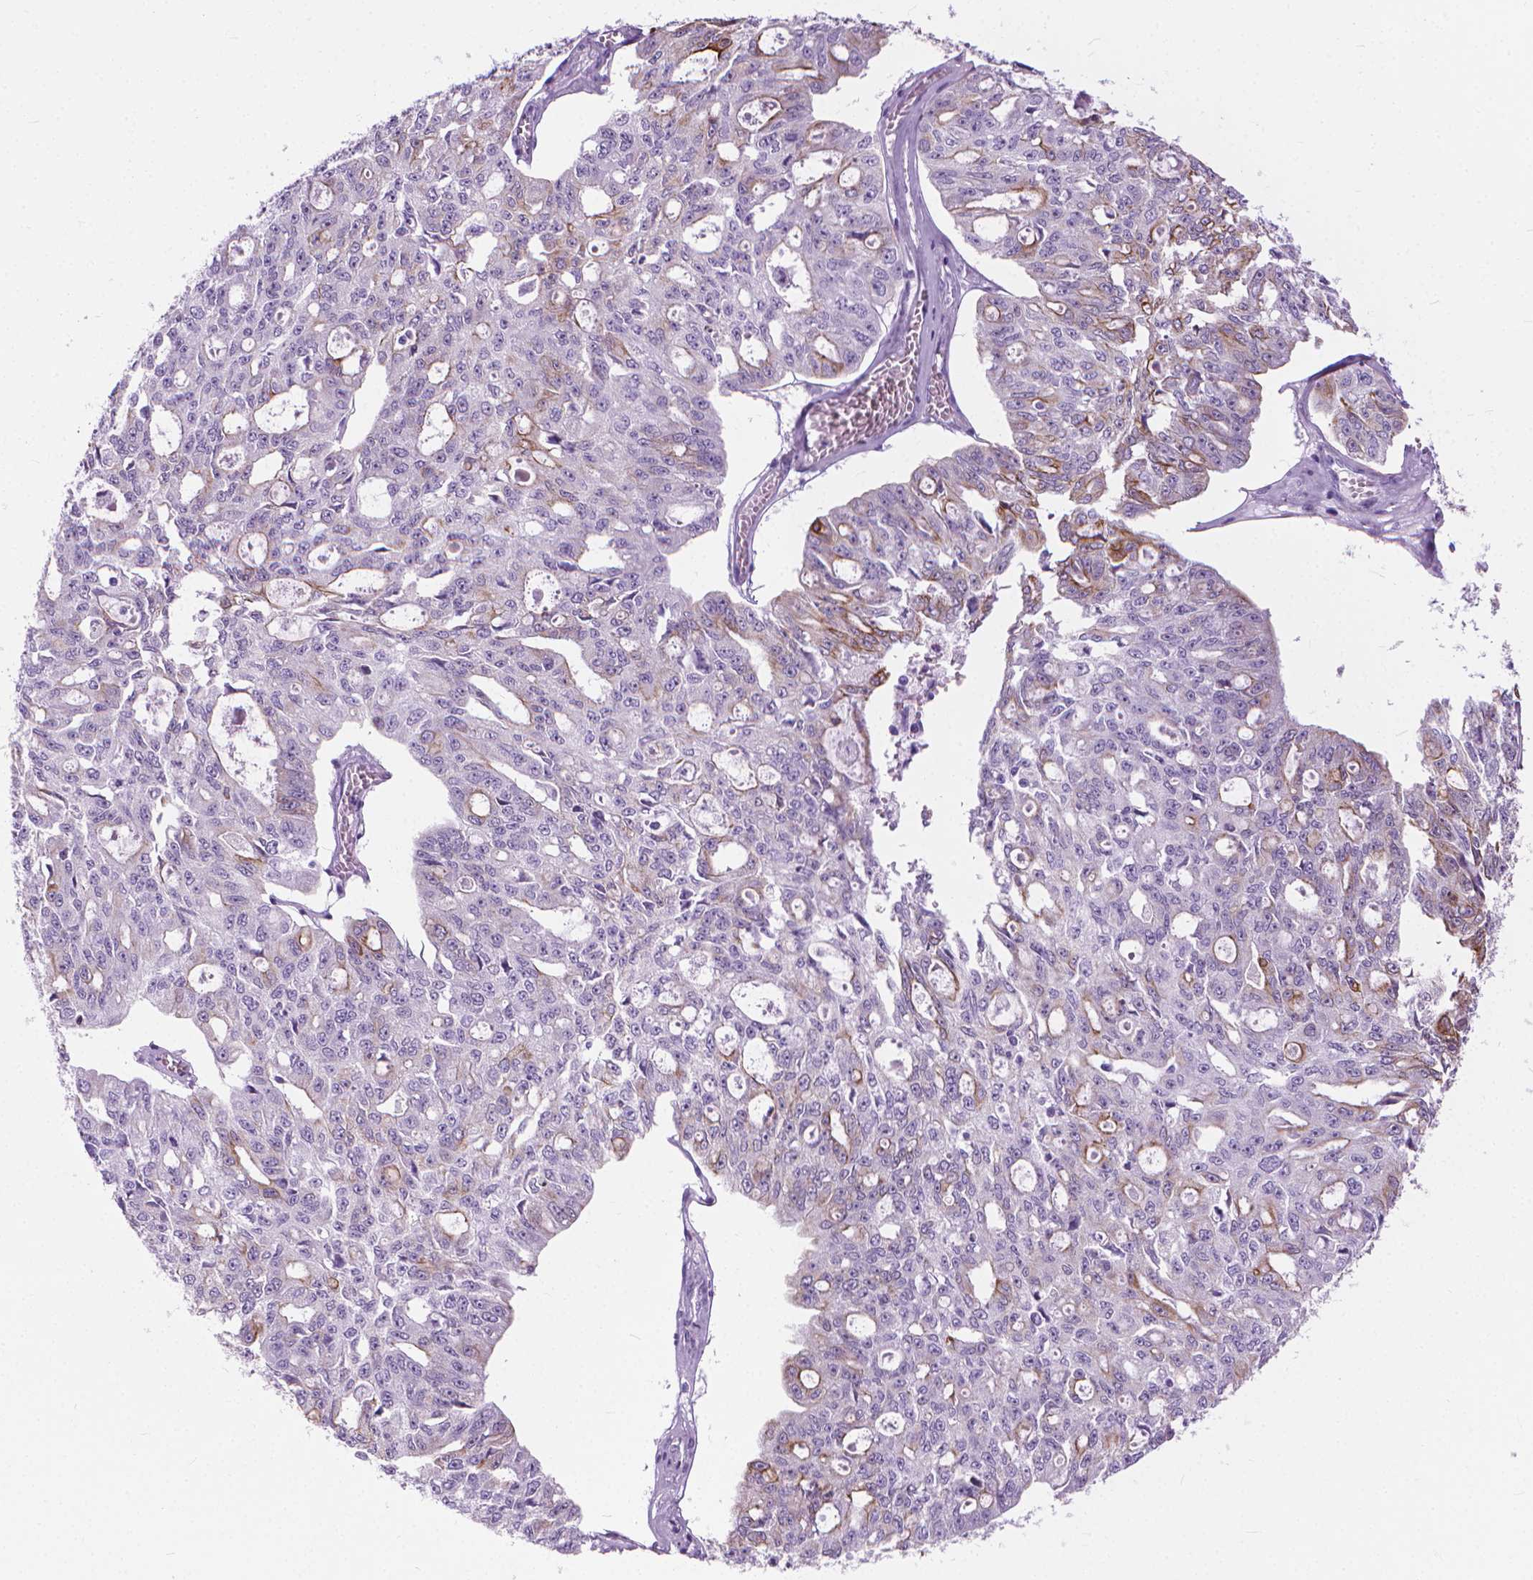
{"staining": {"intensity": "moderate", "quantity": "<25%", "location": "cytoplasmic/membranous"}, "tissue": "ovarian cancer", "cell_type": "Tumor cells", "image_type": "cancer", "snomed": [{"axis": "morphology", "description": "Carcinoma, endometroid"}, {"axis": "topography", "description": "Ovary"}], "caption": "Ovarian cancer (endometroid carcinoma) tissue exhibits moderate cytoplasmic/membranous expression in about <25% of tumor cells, visualized by immunohistochemistry.", "gene": "HTR2B", "patient": {"sex": "female", "age": 65}}